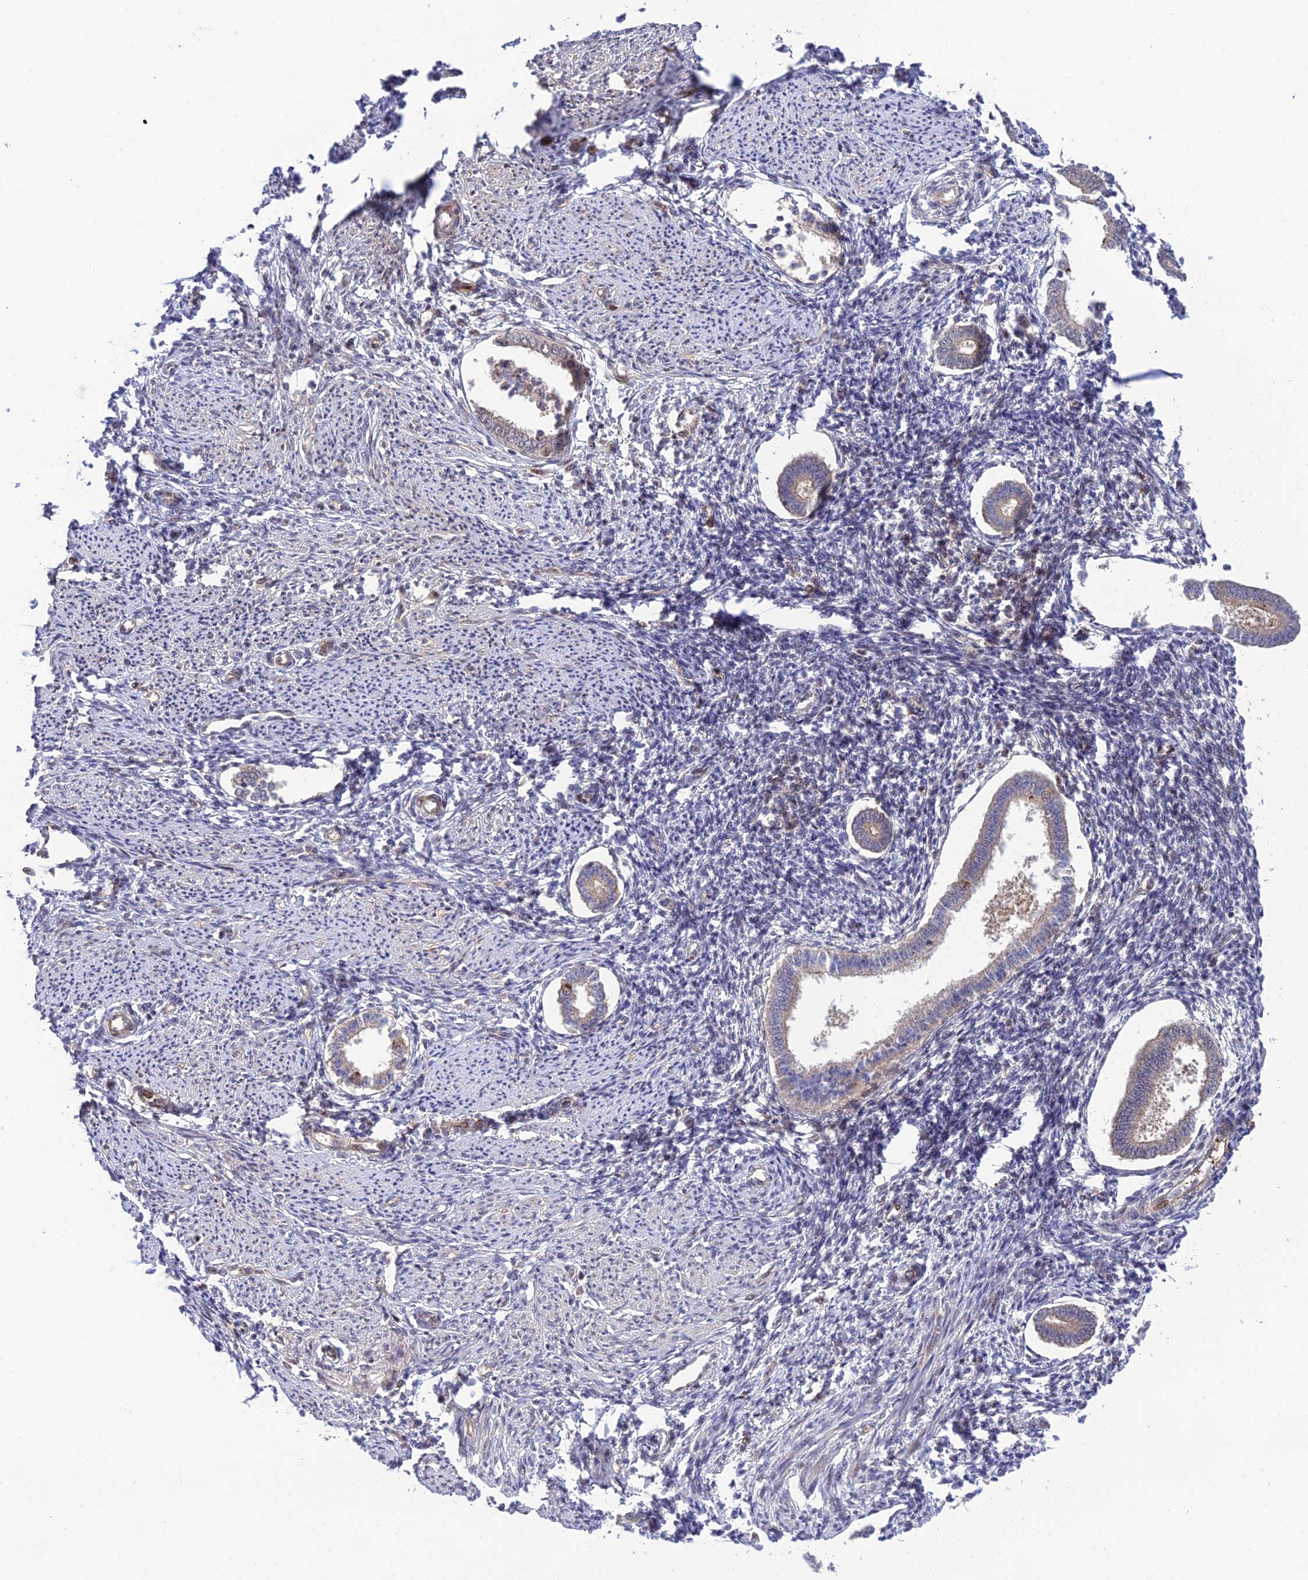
{"staining": {"intensity": "negative", "quantity": "none", "location": "none"}, "tissue": "endometrium", "cell_type": "Cells in endometrial stroma", "image_type": "normal", "snomed": [{"axis": "morphology", "description": "Normal tissue, NOS"}, {"axis": "topography", "description": "Endometrium"}], "caption": "The photomicrograph demonstrates no staining of cells in endometrial stroma in benign endometrium. (DAB (3,3'-diaminobenzidine) immunohistochemistry, high magnification).", "gene": "ZNF584", "patient": {"sex": "female", "age": 56}}